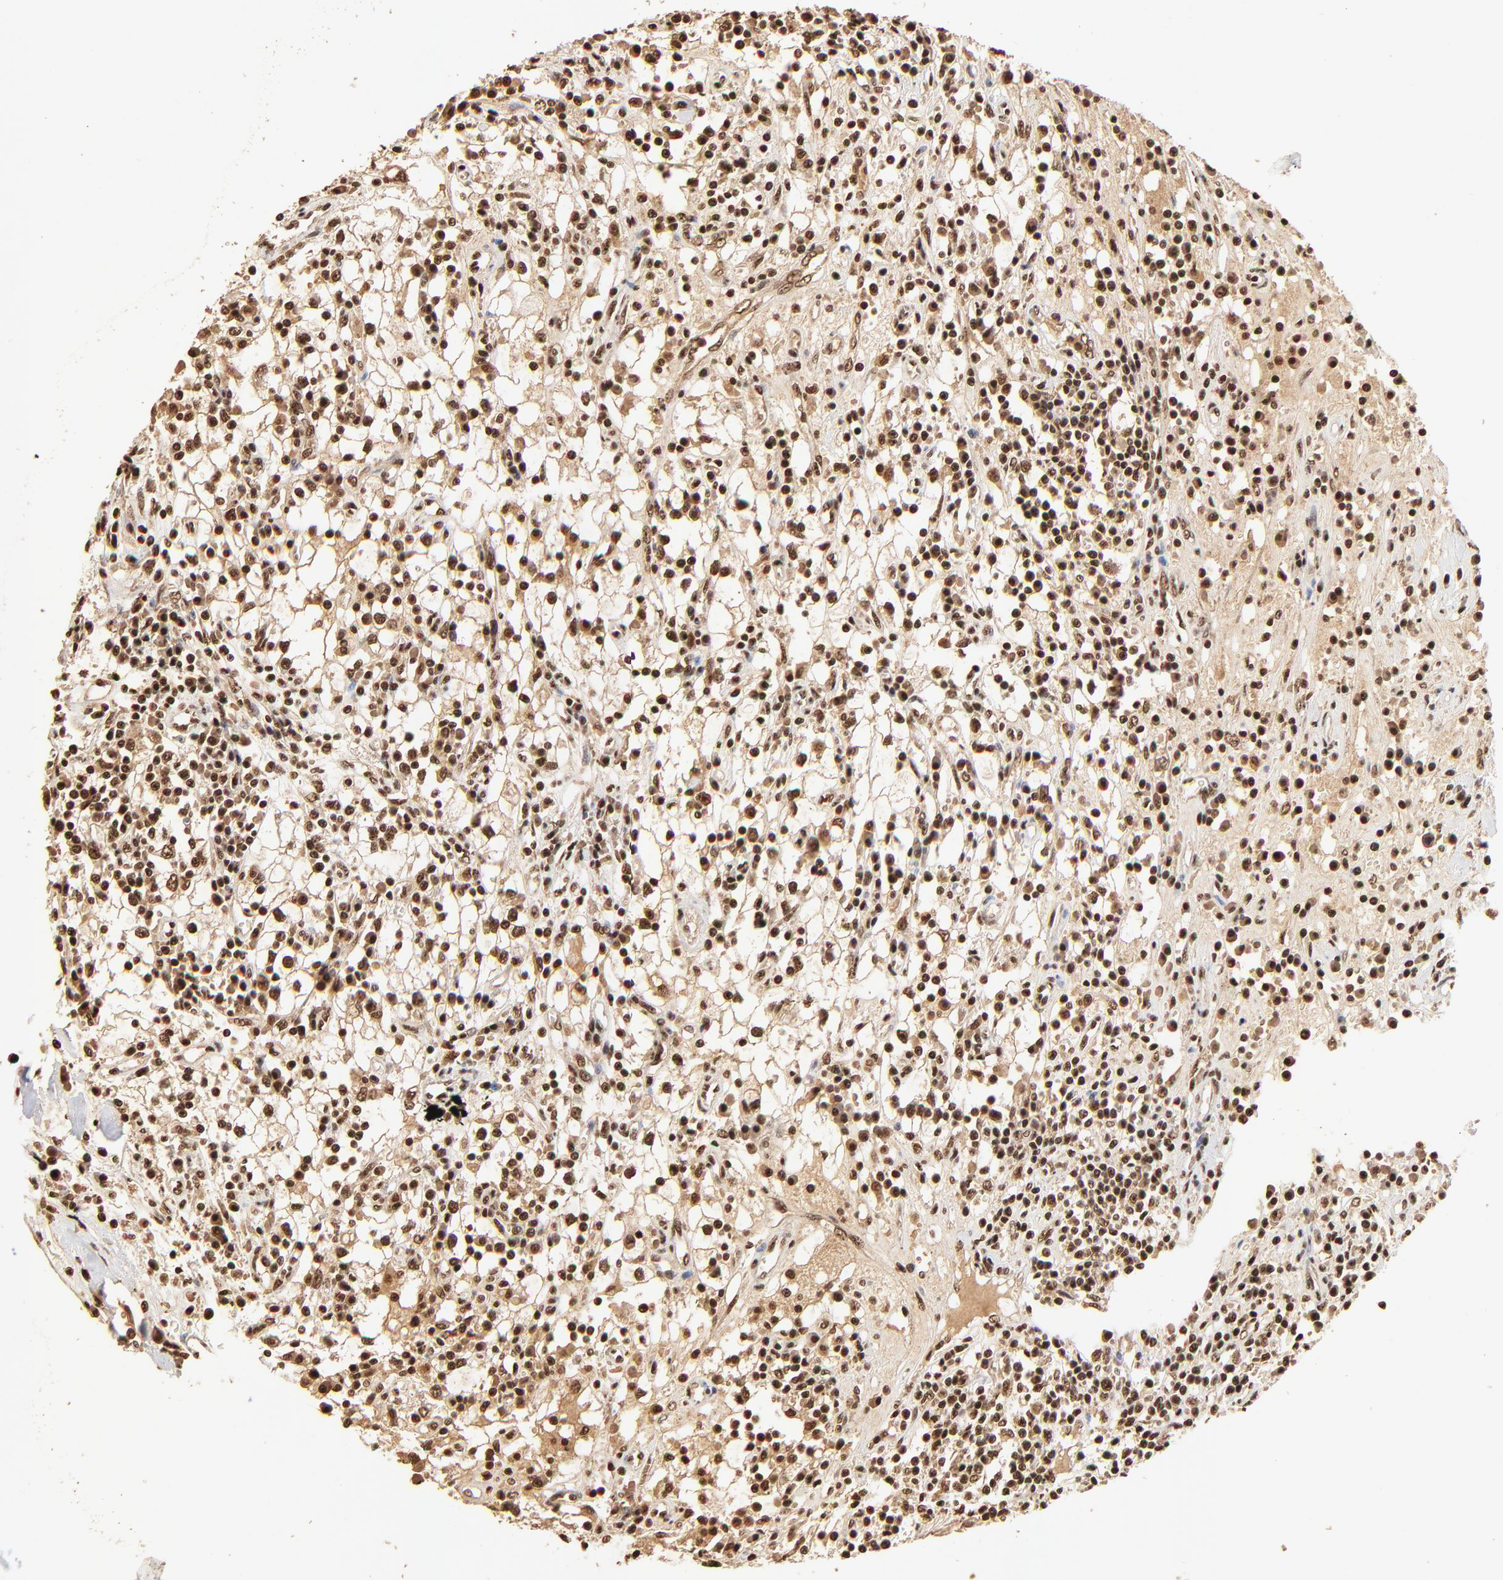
{"staining": {"intensity": "strong", "quantity": ">75%", "location": "cytoplasmic/membranous,nuclear"}, "tissue": "renal cancer", "cell_type": "Tumor cells", "image_type": "cancer", "snomed": [{"axis": "morphology", "description": "Adenocarcinoma, NOS"}, {"axis": "topography", "description": "Kidney"}], "caption": "Protein staining by IHC displays strong cytoplasmic/membranous and nuclear staining in about >75% of tumor cells in renal cancer (adenocarcinoma).", "gene": "MED12", "patient": {"sex": "male", "age": 82}}